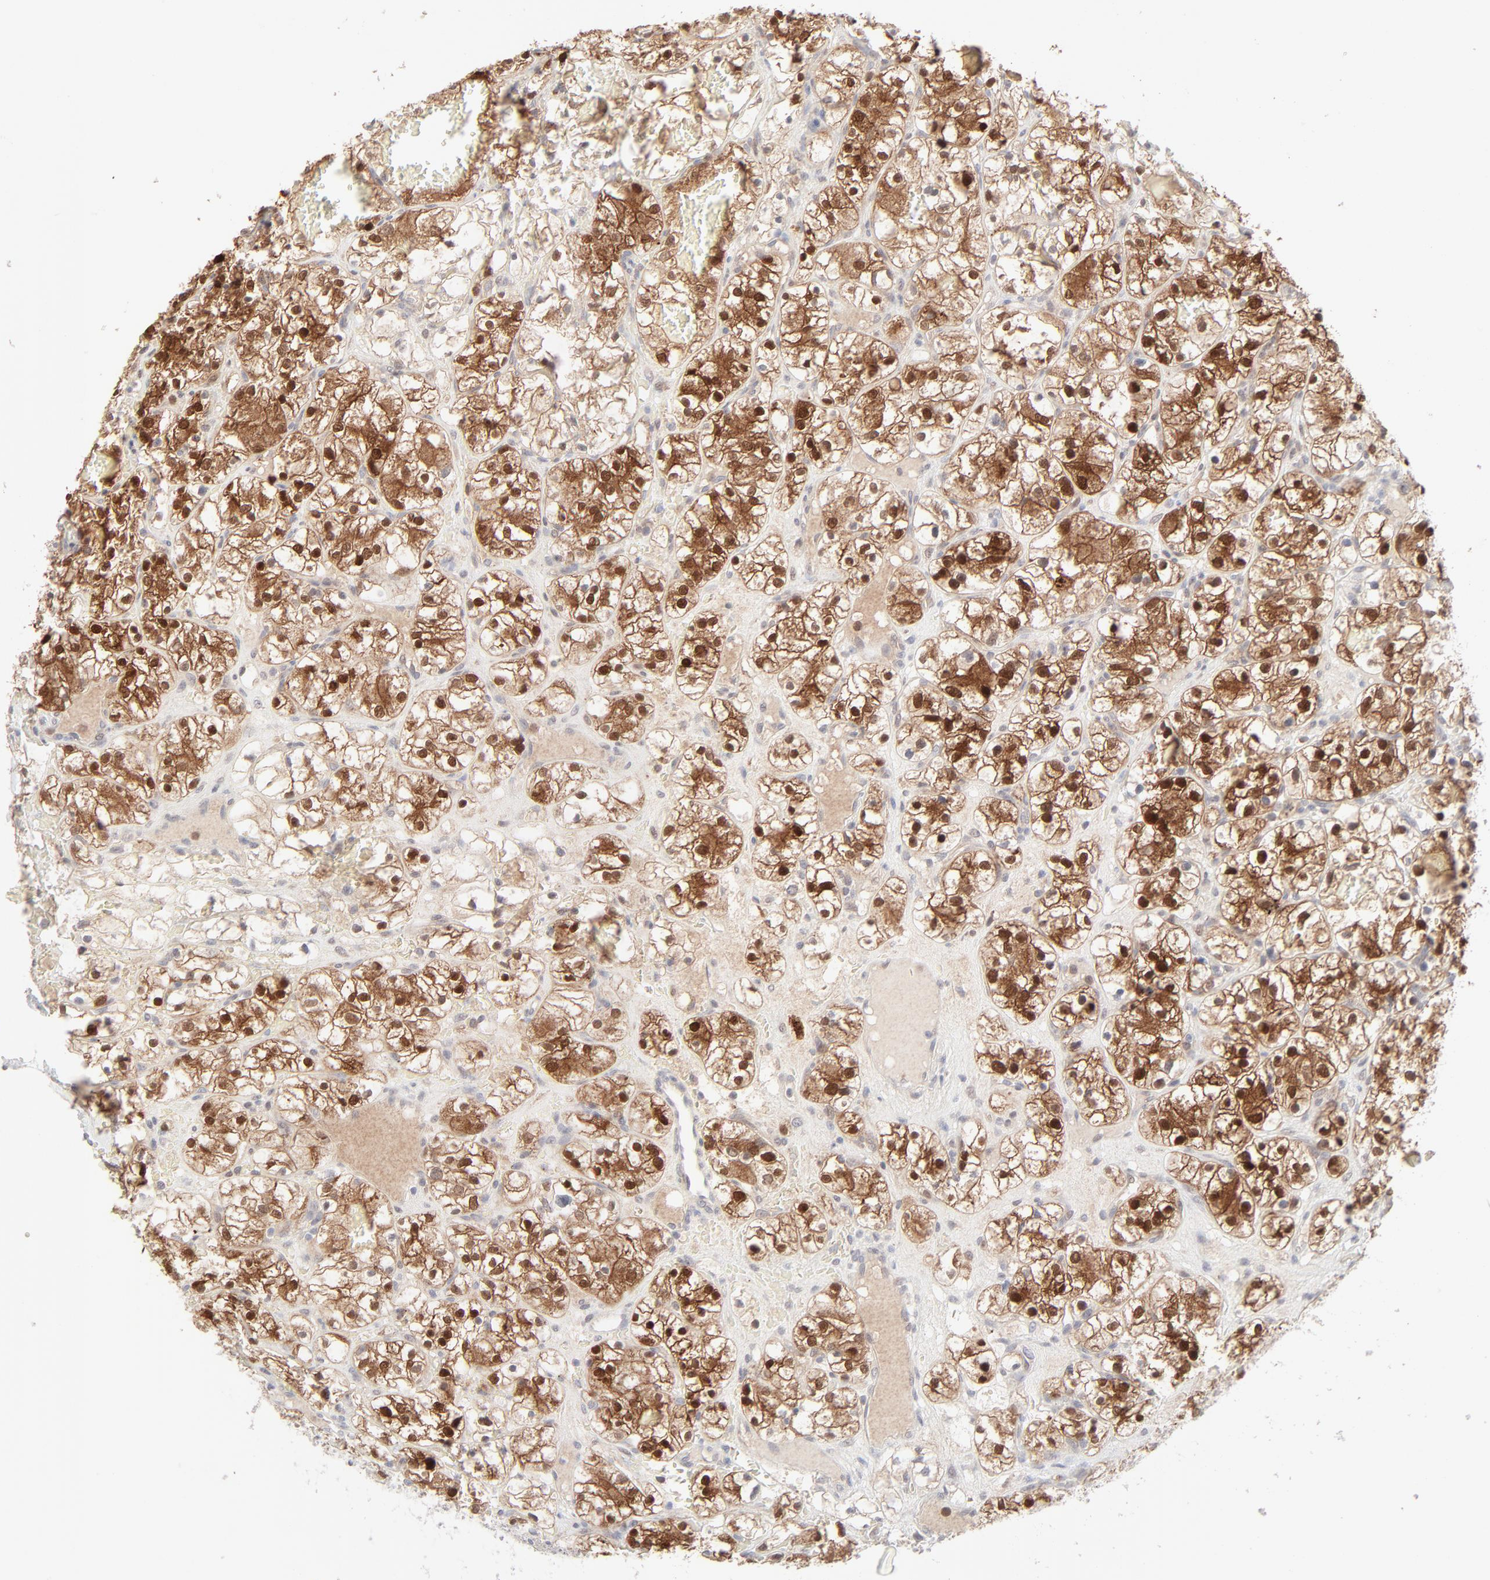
{"staining": {"intensity": "moderate", "quantity": ">75%", "location": "cytoplasmic/membranous,nuclear"}, "tissue": "renal cancer", "cell_type": "Tumor cells", "image_type": "cancer", "snomed": [{"axis": "morphology", "description": "Adenocarcinoma, NOS"}, {"axis": "topography", "description": "Kidney"}], "caption": "Renal cancer (adenocarcinoma) stained with immunohistochemistry exhibits moderate cytoplasmic/membranous and nuclear positivity in approximately >75% of tumor cells.", "gene": "LGALS2", "patient": {"sex": "female", "age": 60}}